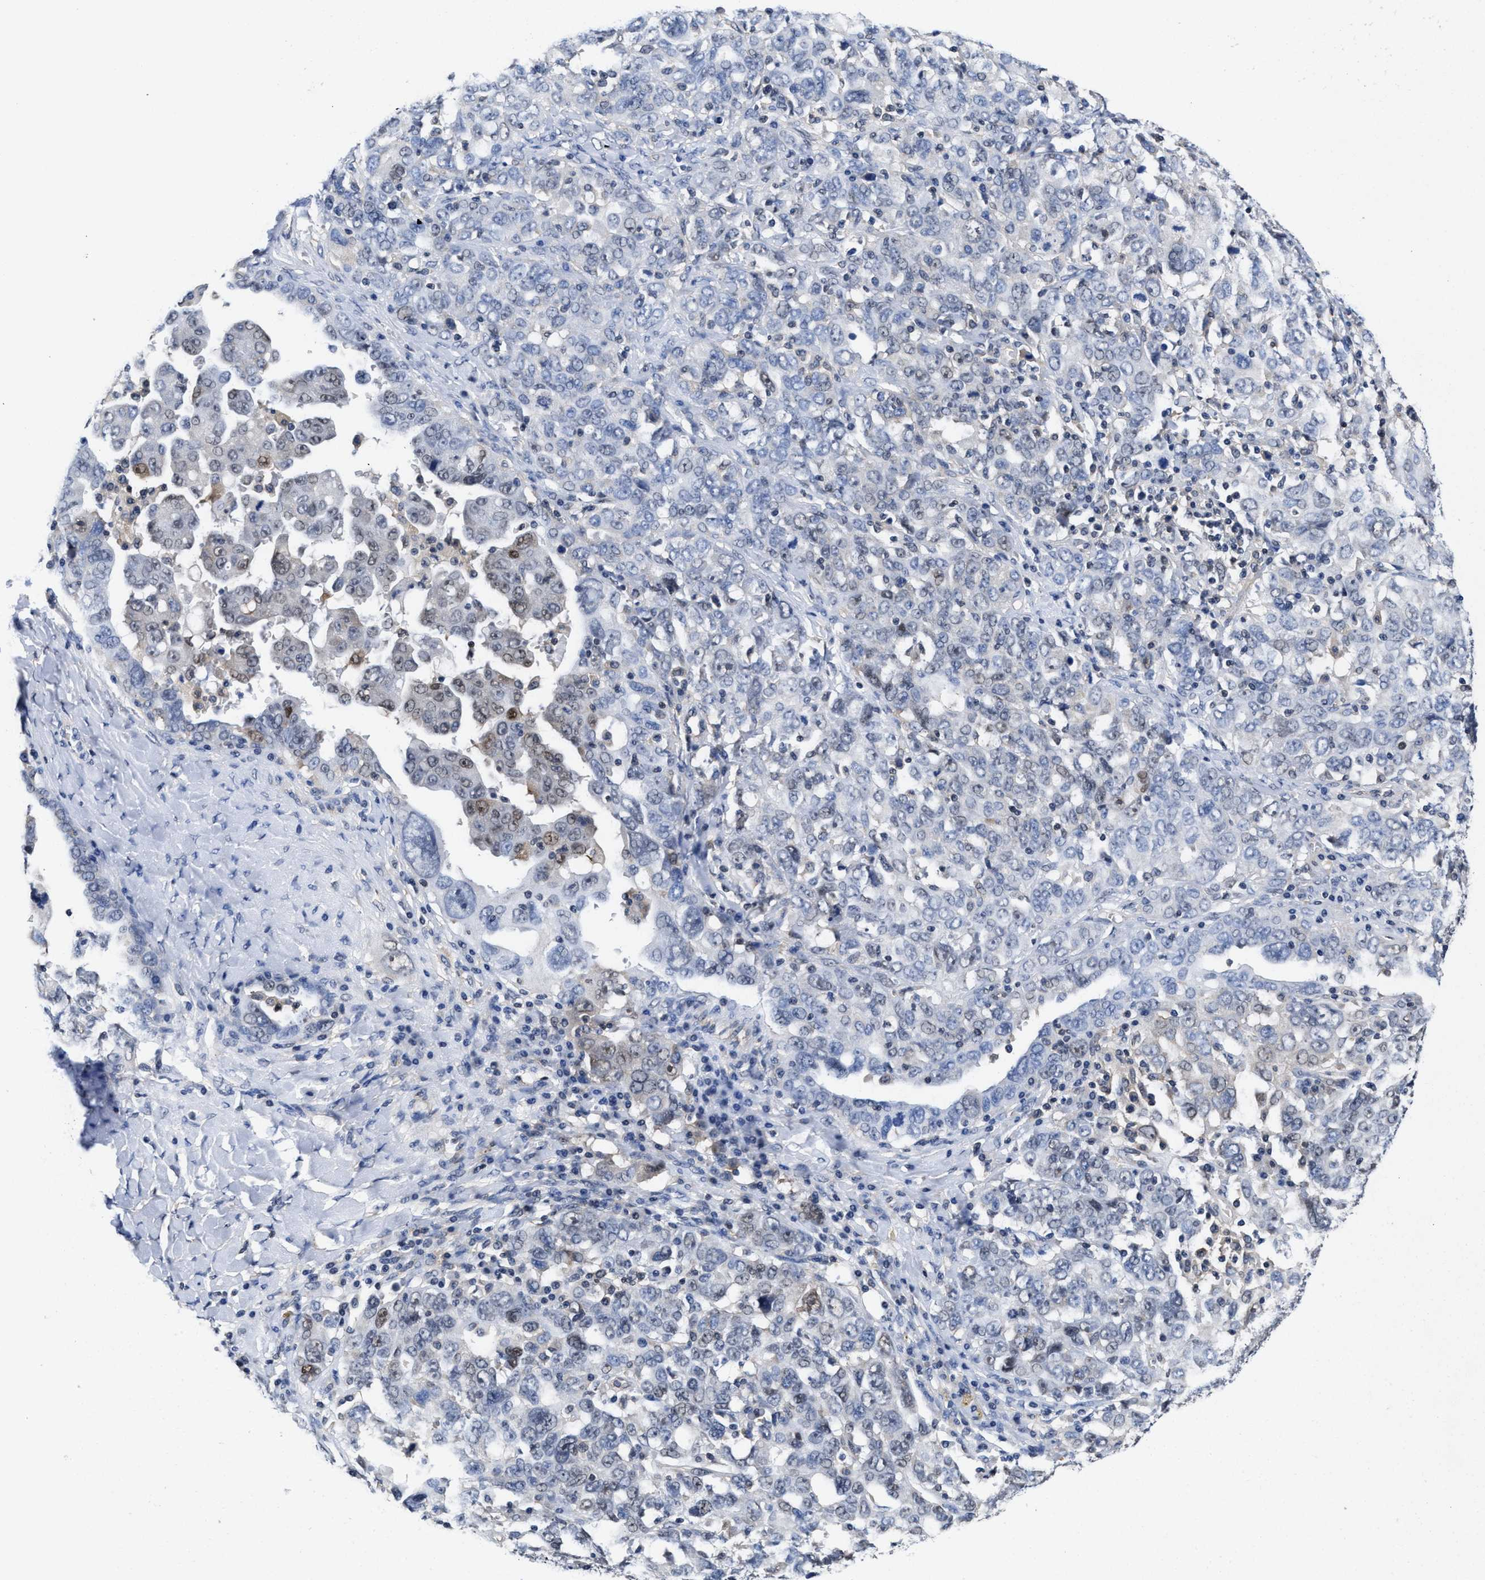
{"staining": {"intensity": "negative", "quantity": "none", "location": "none"}, "tissue": "ovarian cancer", "cell_type": "Tumor cells", "image_type": "cancer", "snomed": [{"axis": "morphology", "description": "Carcinoma, endometroid"}, {"axis": "topography", "description": "Ovary"}], "caption": "High power microscopy micrograph of an immunohistochemistry photomicrograph of endometroid carcinoma (ovarian), revealing no significant staining in tumor cells.", "gene": "ACLY", "patient": {"sex": "female", "age": 62}}